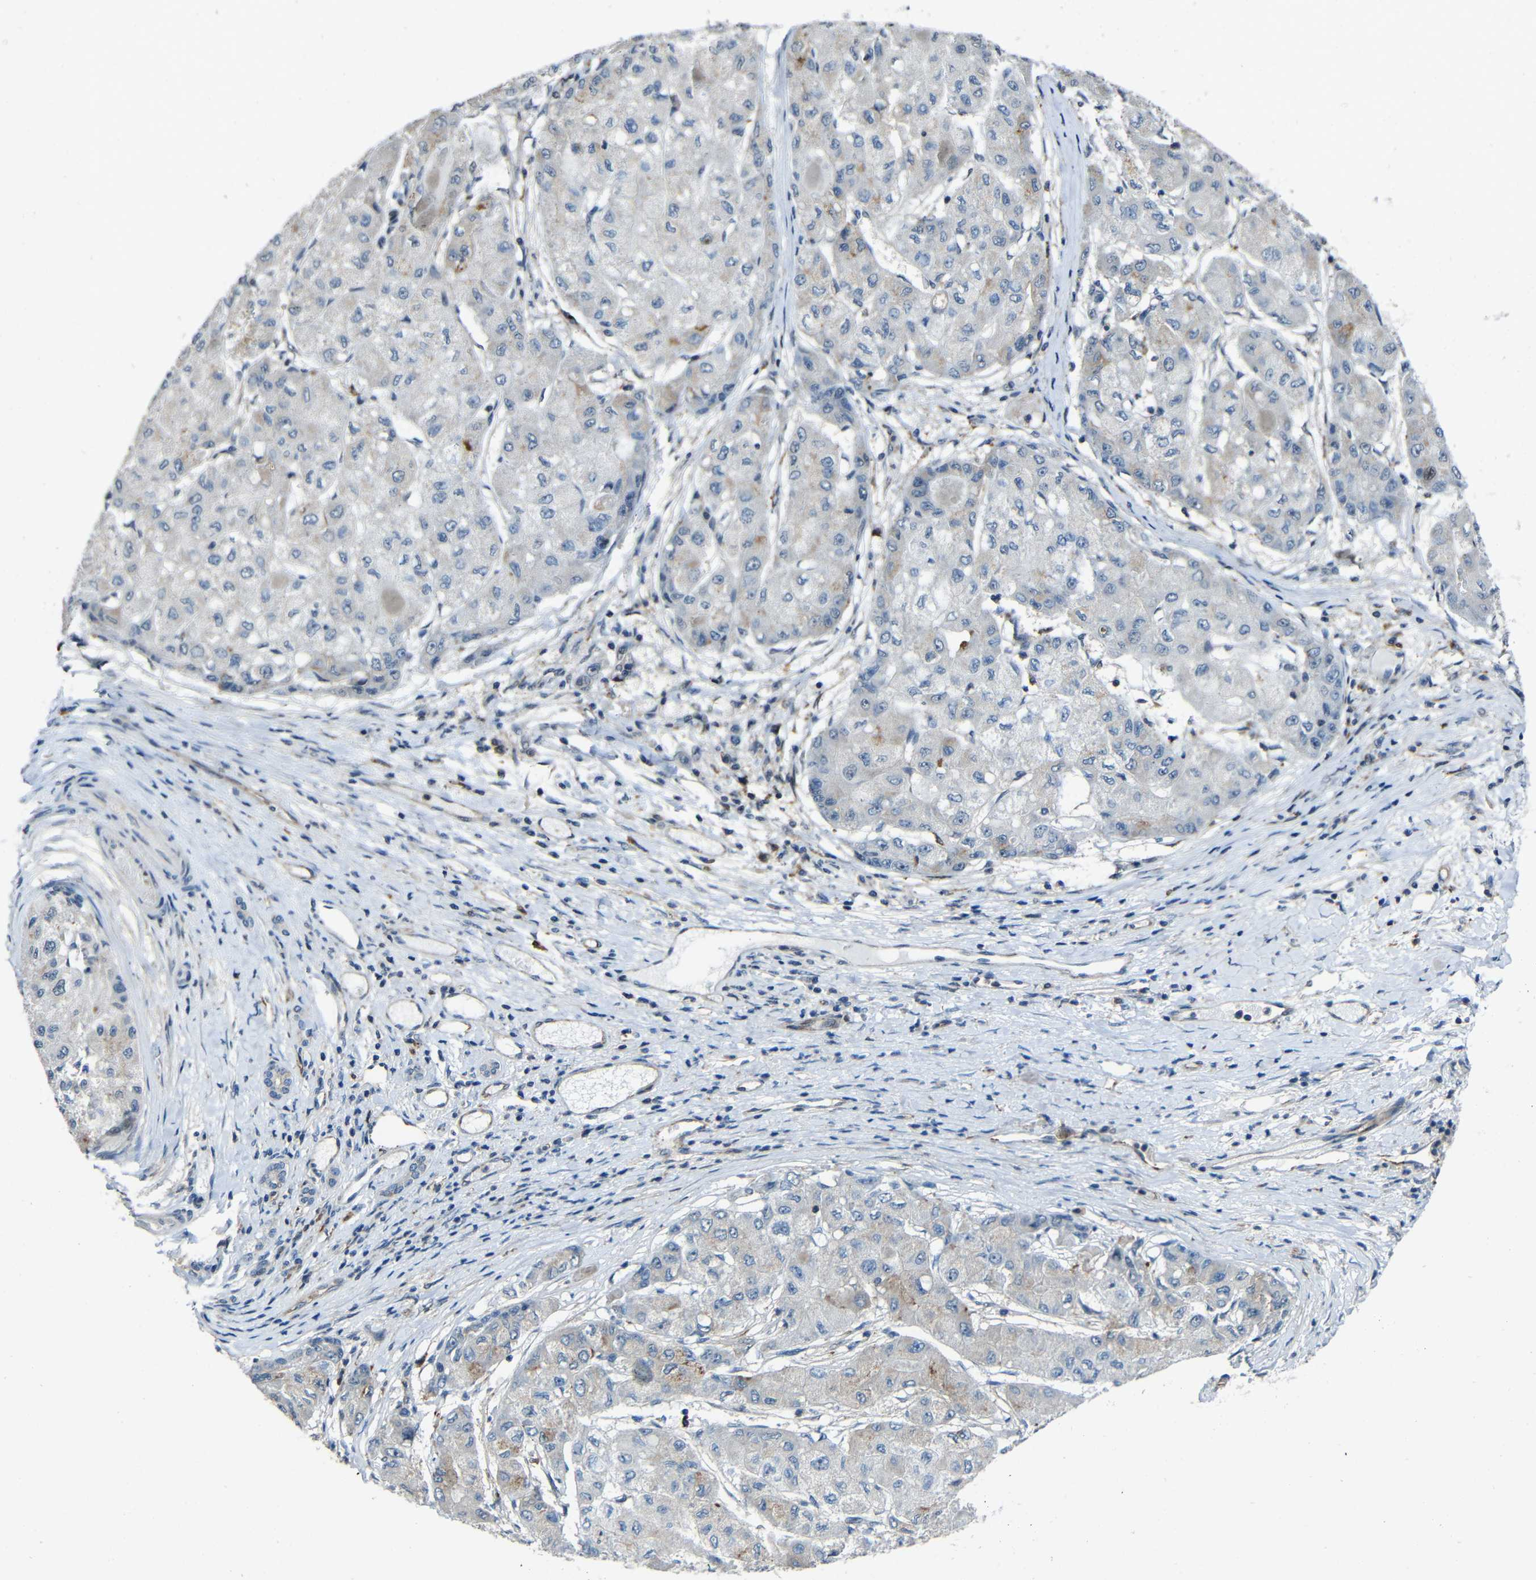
{"staining": {"intensity": "moderate", "quantity": "<25%", "location": "cytoplasmic/membranous"}, "tissue": "liver cancer", "cell_type": "Tumor cells", "image_type": "cancer", "snomed": [{"axis": "morphology", "description": "Carcinoma, Hepatocellular, NOS"}, {"axis": "topography", "description": "Liver"}], "caption": "Tumor cells demonstrate low levels of moderate cytoplasmic/membranous positivity in approximately <25% of cells in human liver cancer (hepatocellular carcinoma).", "gene": "DNAJC5", "patient": {"sex": "male", "age": 80}}